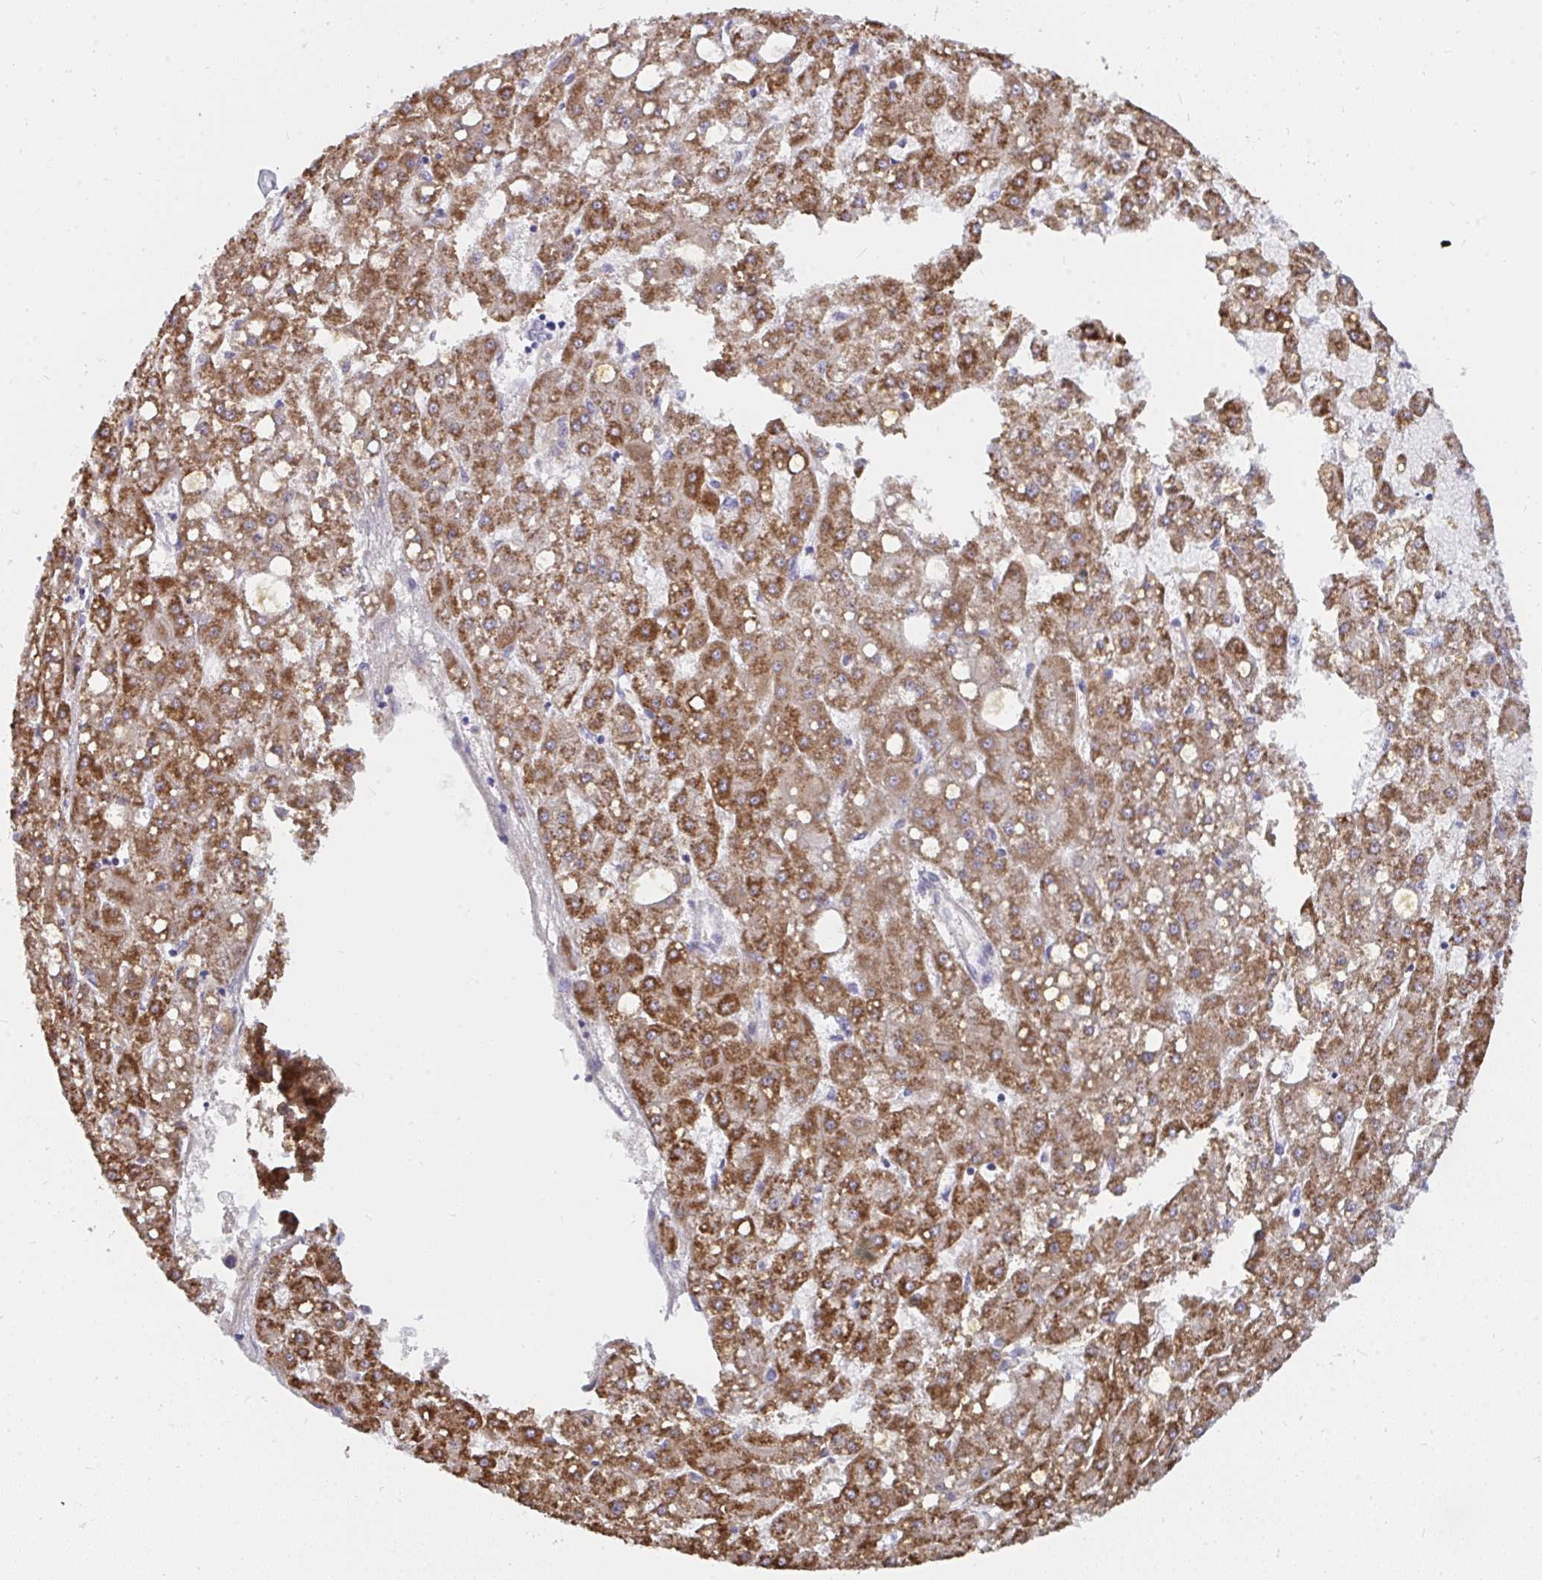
{"staining": {"intensity": "strong", "quantity": ">75%", "location": "cytoplasmic/membranous"}, "tissue": "liver cancer", "cell_type": "Tumor cells", "image_type": "cancer", "snomed": [{"axis": "morphology", "description": "Carcinoma, Hepatocellular, NOS"}, {"axis": "topography", "description": "Liver"}], "caption": "Immunohistochemistry histopathology image of neoplastic tissue: liver cancer stained using immunohistochemistry reveals high levels of strong protein expression localized specifically in the cytoplasmic/membranous of tumor cells, appearing as a cytoplasmic/membranous brown color.", "gene": "AIFM1", "patient": {"sex": "male", "age": 67}}